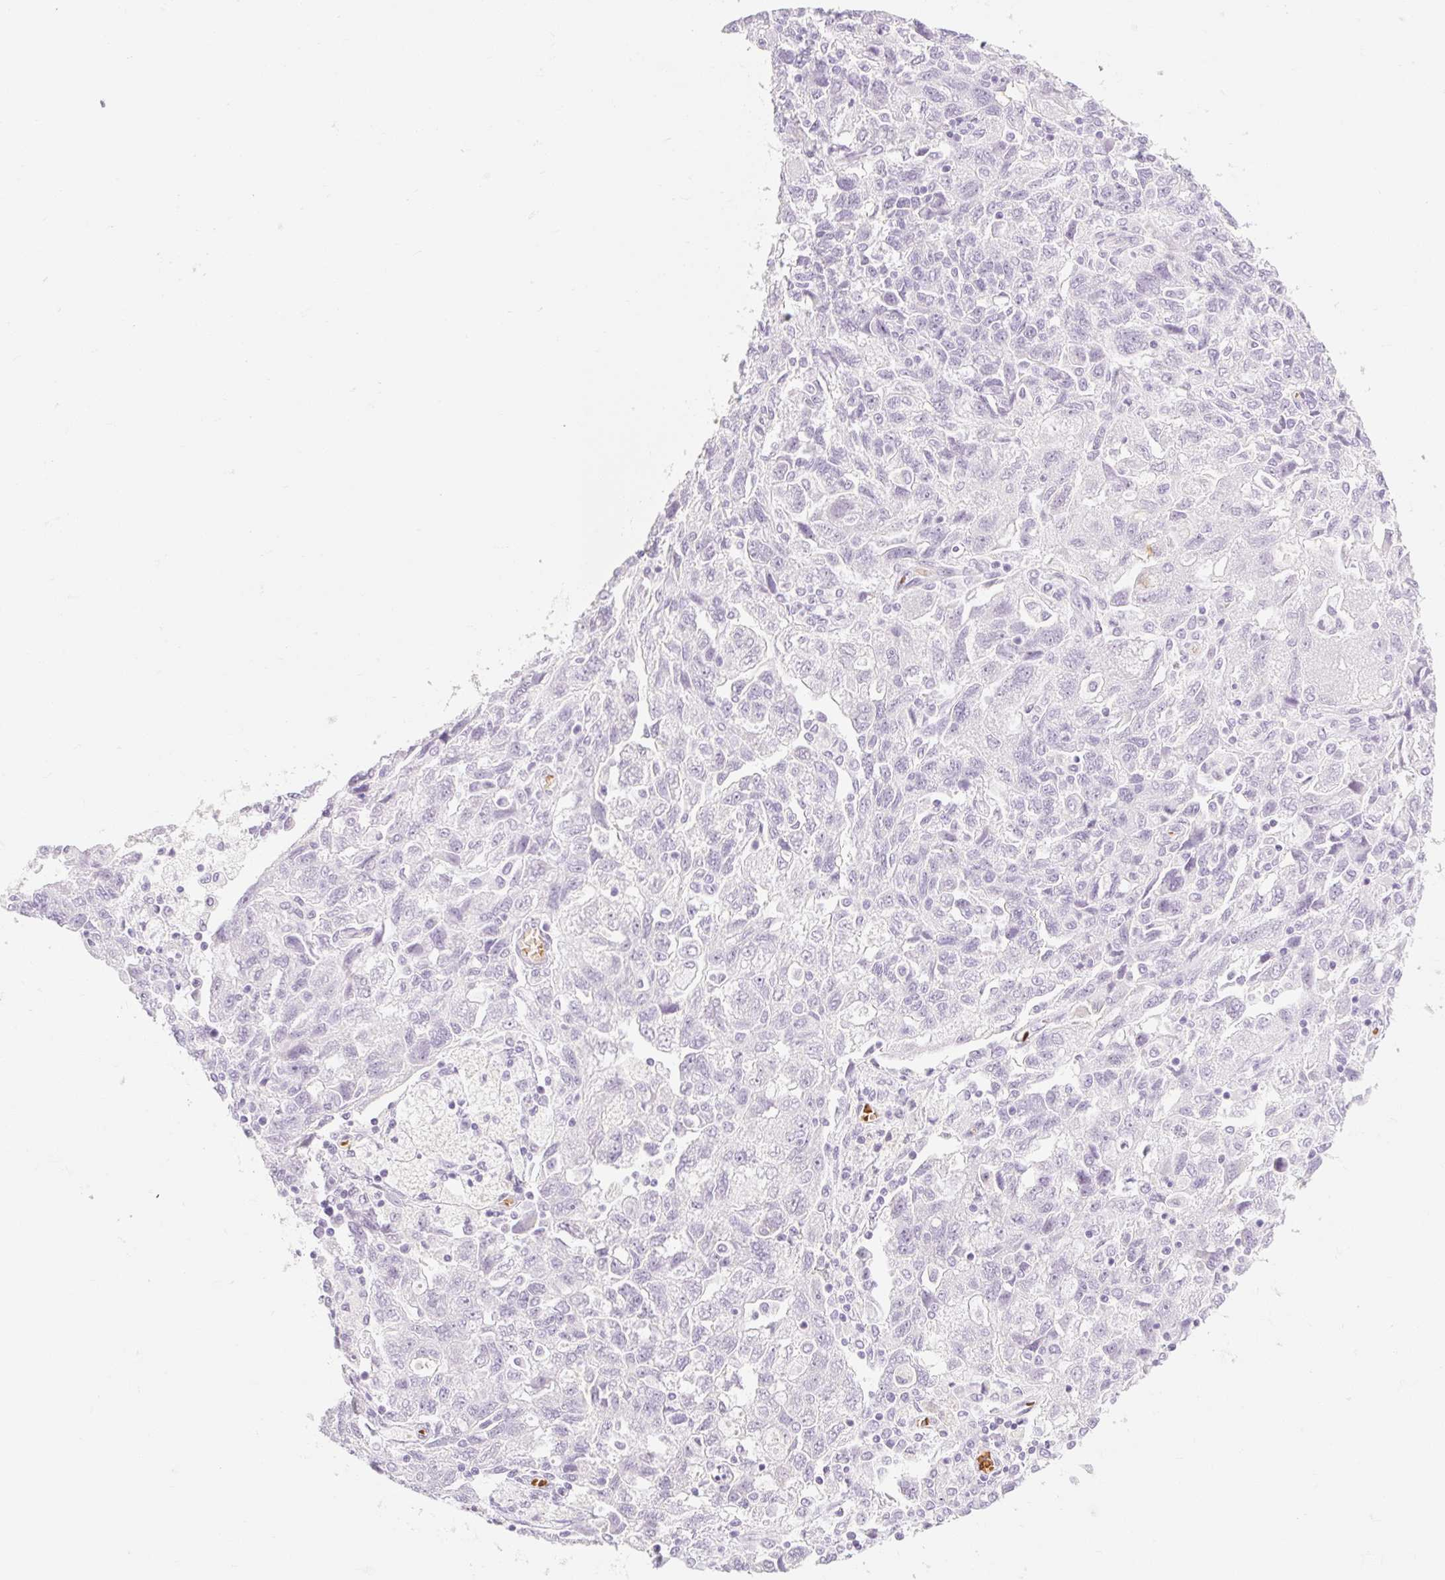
{"staining": {"intensity": "negative", "quantity": "none", "location": "none"}, "tissue": "ovarian cancer", "cell_type": "Tumor cells", "image_type": "cancer", "snomed": [{"axis": "morphology", "description": "Carcinoma, NOS"}, {"axis": "morphology", "description": "Cystadenocarcinoma, serous, NOS"}, {"axis": "topography", "description": "Ovary"}], "caption": "Immunohistochemical staining of human ovarian cancer displays no significant staining in tumor cells. (DAB immunohistochemistry (IHC) with hematoxylin counter stain).", "gene": "TAF1L", "patient": {"sex": "female", "age": 69}}